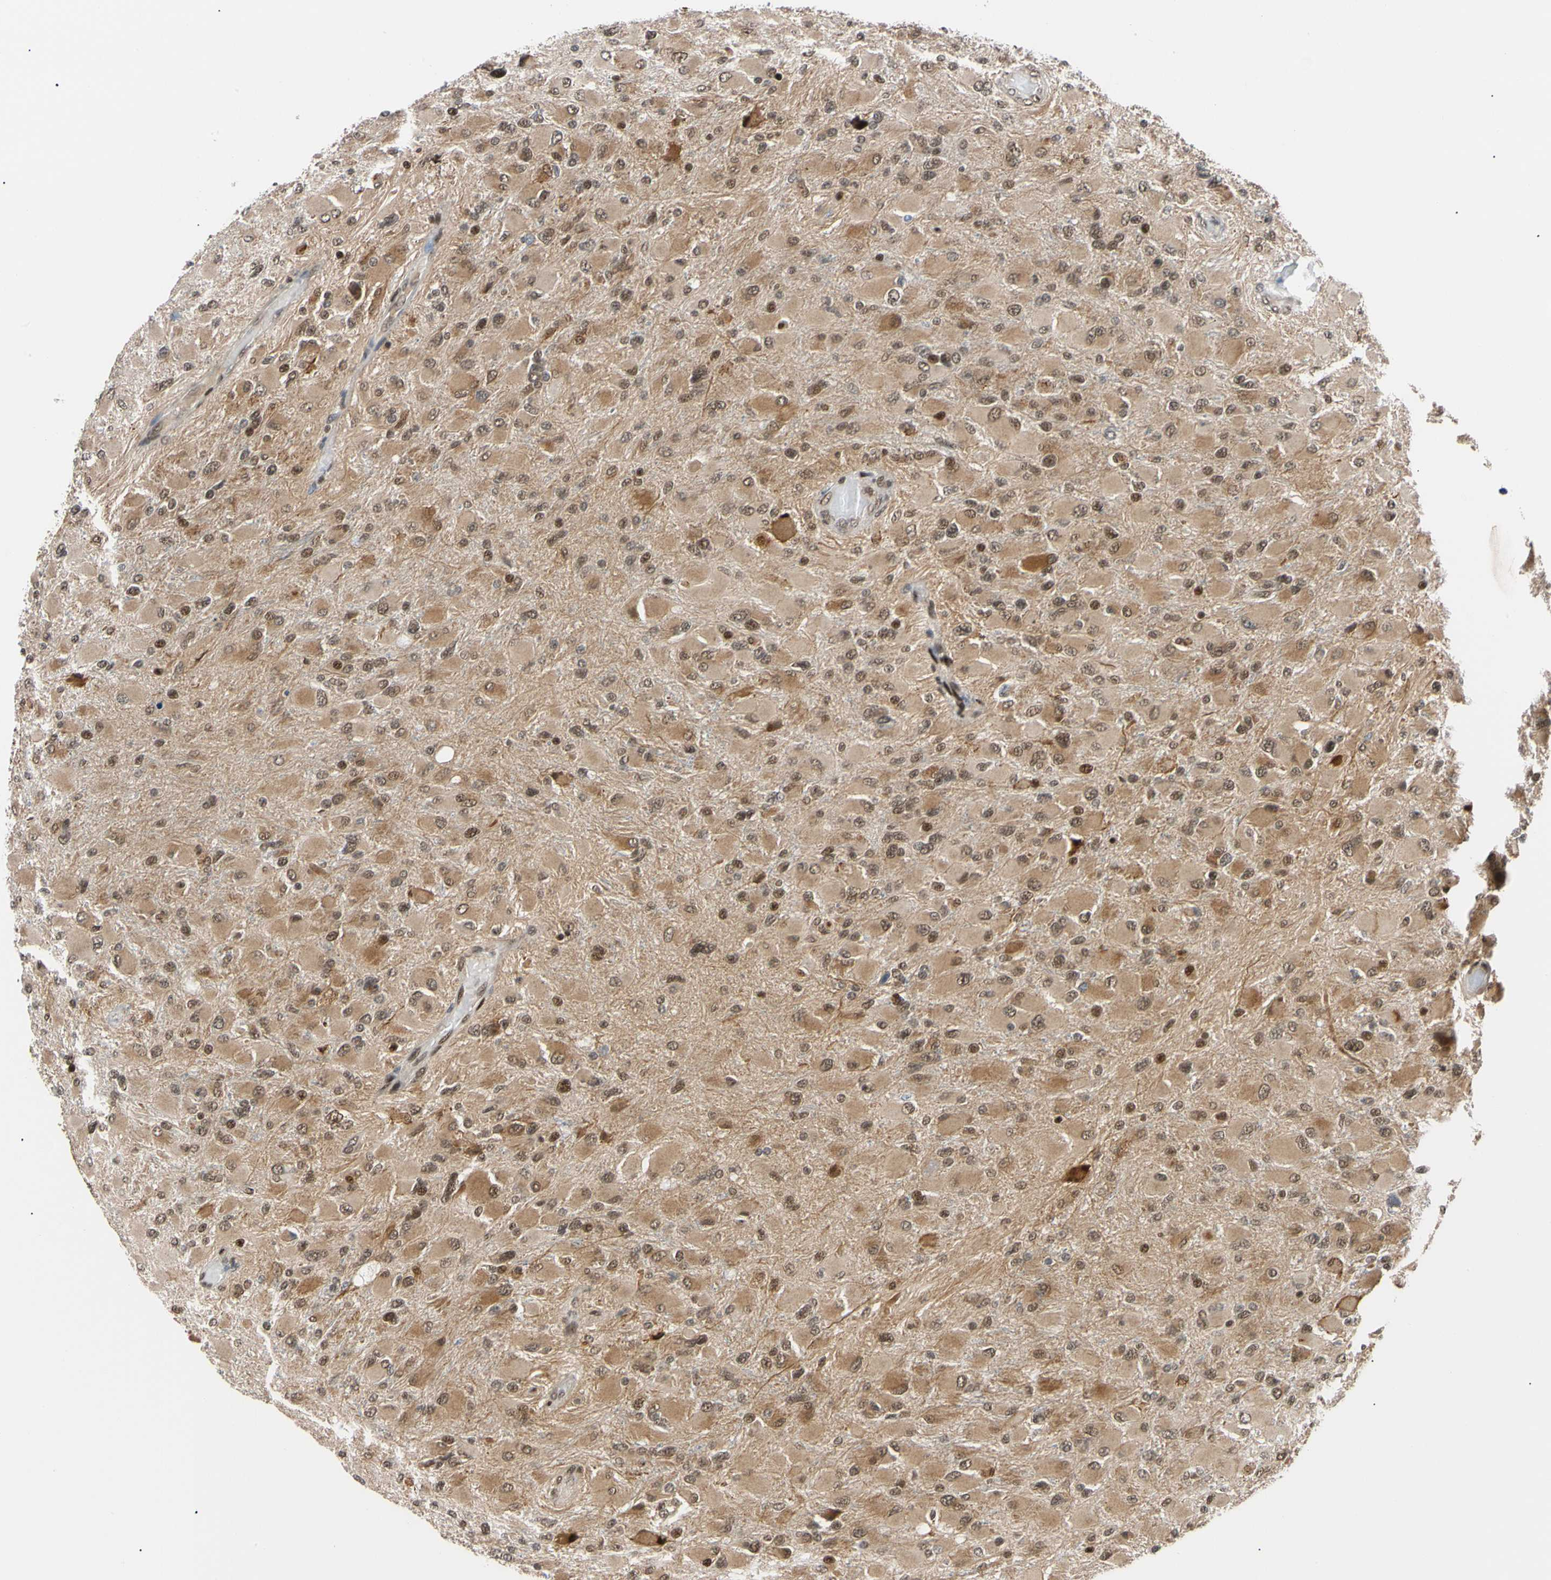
{"staining": {"intensity": "moderate", "quantity": ">75%", "location": "cytoplasmic/membranous"}, "tissue": "glioma", "cell_type": "Tumor cells", "image_type": "cancer", "snomed": [{"axis": "morphology", "description": "Glioma, malignant, High grade"}, {"axis": "topography", "description": "Cerebral cortex"}], "caption": "Brown immunohistochemical staining in glioma exhibits moderate cytoplasmic/membranous expression in approximately >75% of tumor cells.", "gene": "E2F1", "patient": {"sex": "female", "age": 36}}